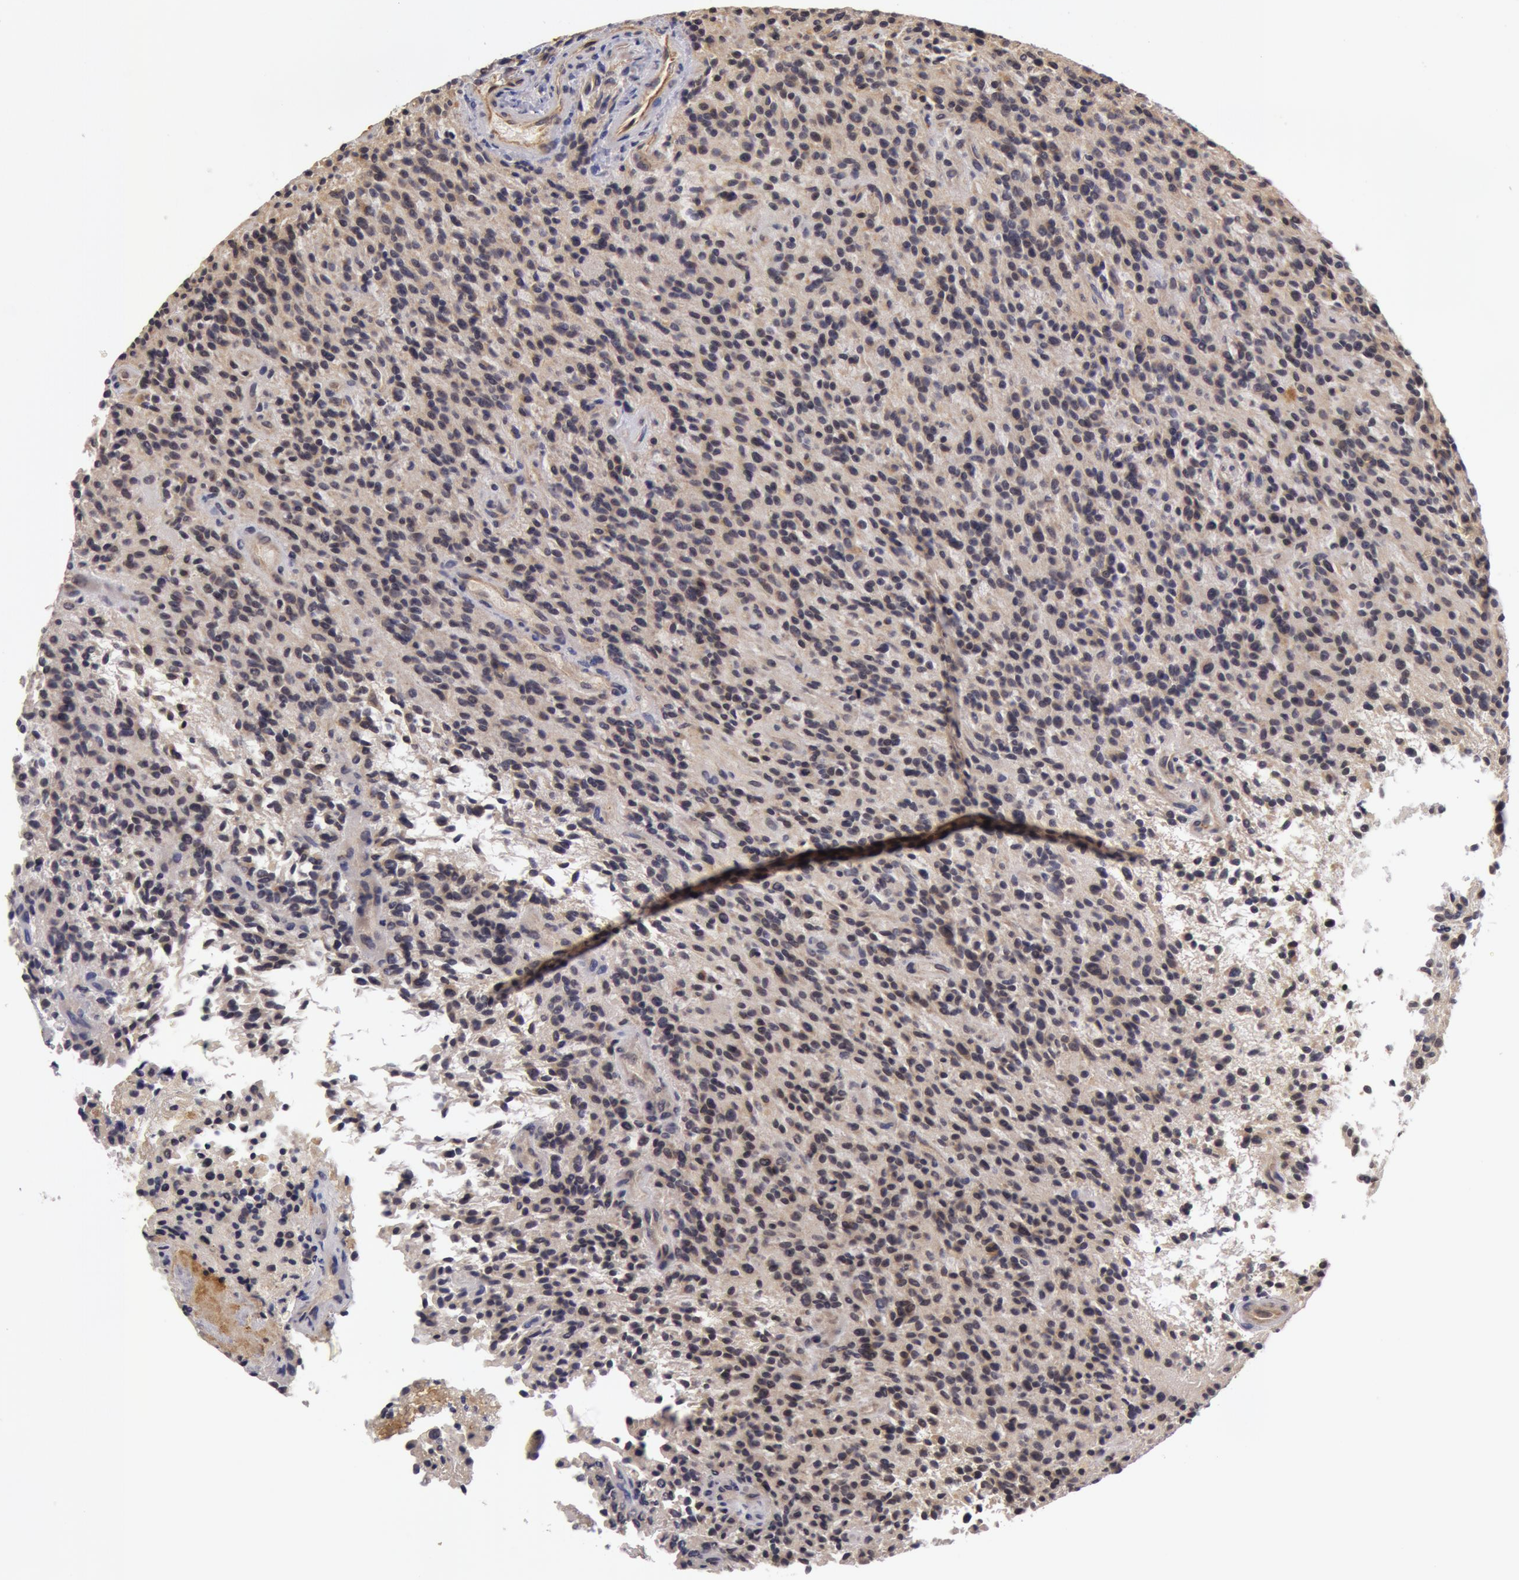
{"staining": {"intensity": "negative", "quantity": "none", "location": "none"}, "tissue": "glioma", "cell_type": "Tumor cells", "image_type": "cancer", "snomed": [{"axis": "morphology", "description": "Glioma, malignant, High grade"}, {"axis": "topography", "description": "Brain"}], "caption": "High magnification brightfield microscopy of malignant high-grade glioma stained with DAB (brown) and counterstained with hematoxylin (blue): tumor cells show no significant expression. (DAB (3,3'-diaminobenzidine) IHC with hematoxylin counter stain).", "gene": "SYTL4", "patient": {"sex": "female", "age": 13}}